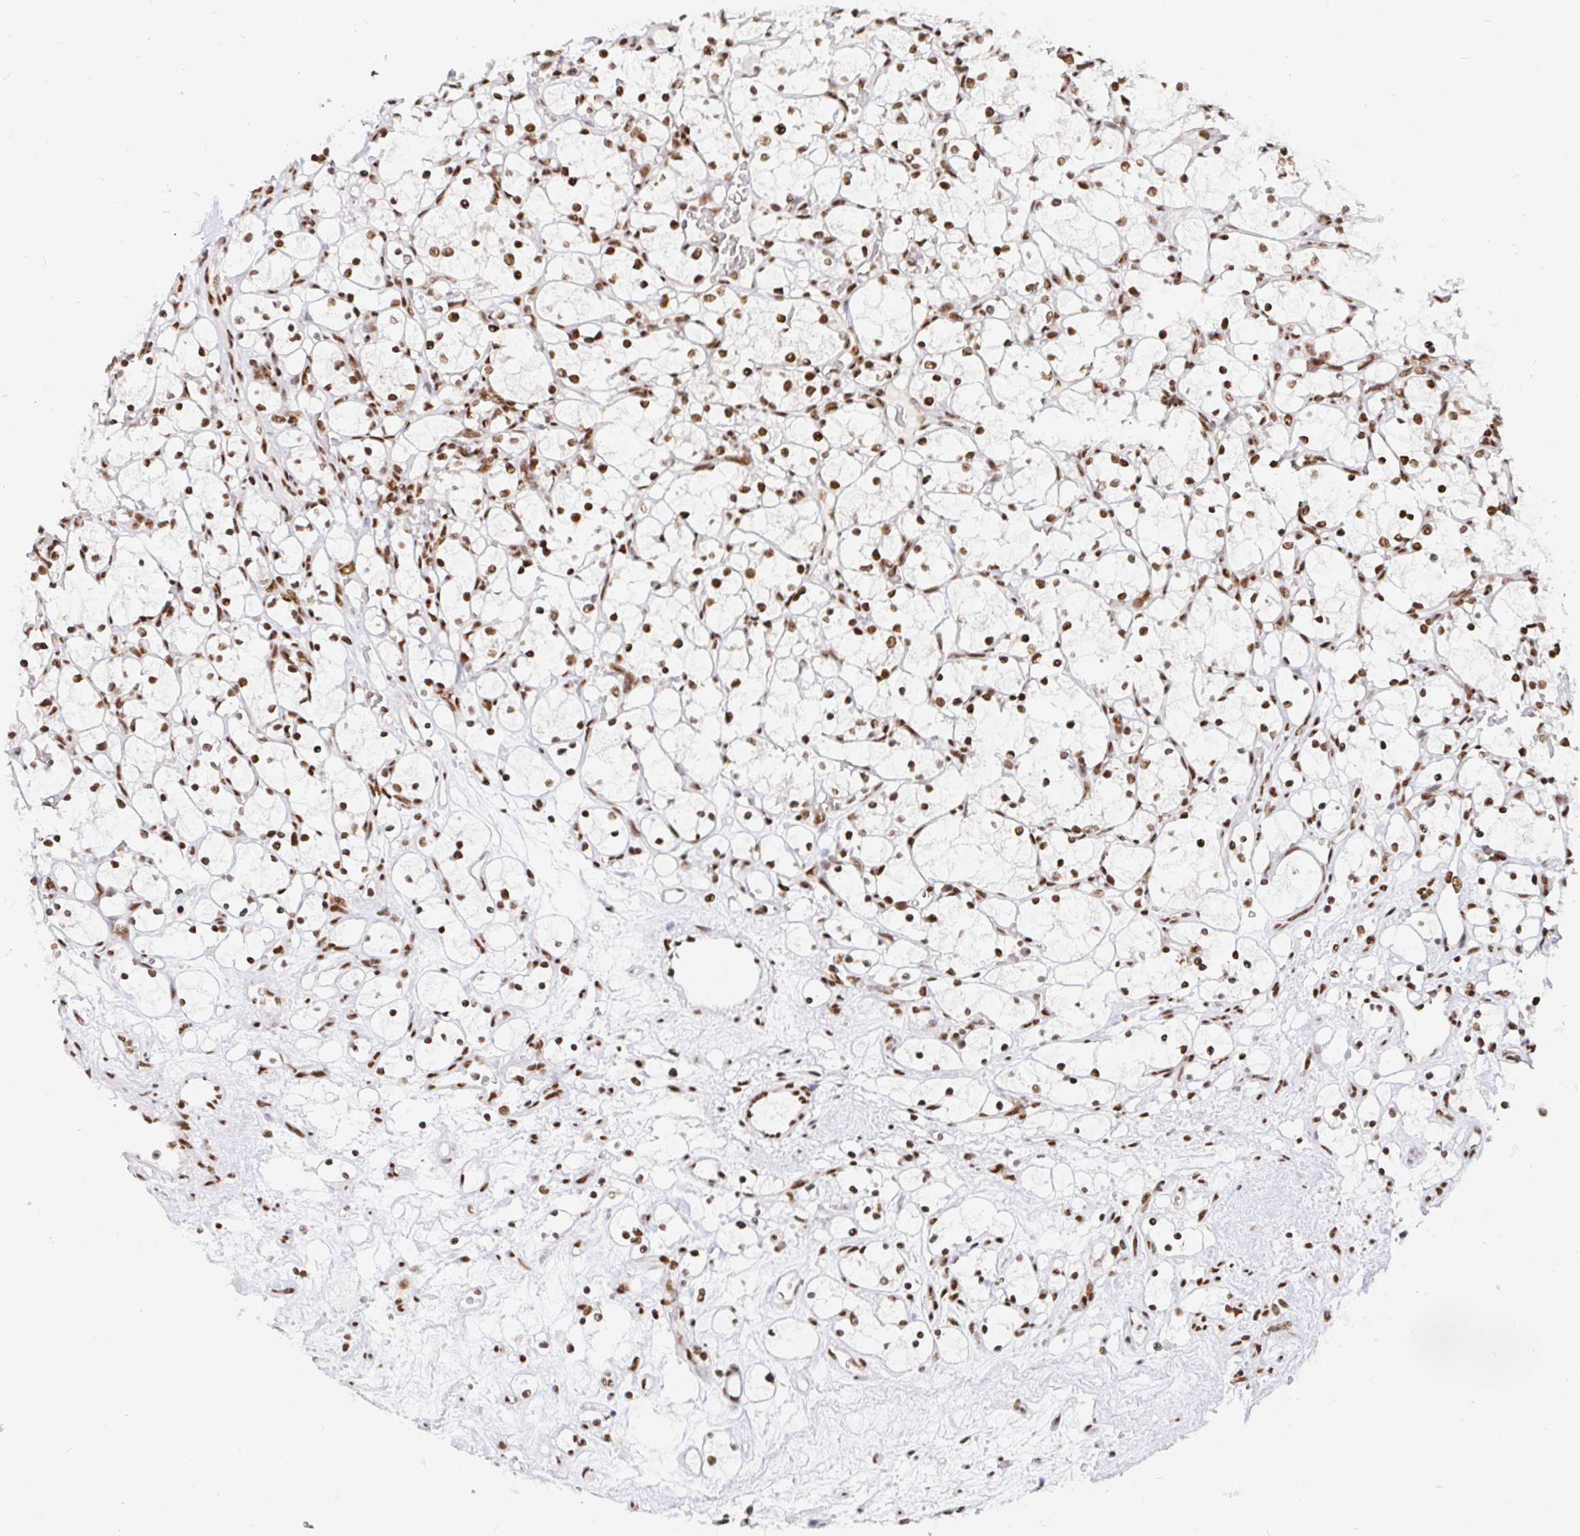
{"staining": {"intensity": "moderate", "quantity": ">75%", "location": "nuclear"}, "tissue": "renal cancer", "cell_type": "Tumor cells", "image_type": "cancer", "snomed": [{"axis": "morphology", "description": "Adenocarcinoma, NOS"}, {"axis": "topography", "description": "Kidney"}], "caption": "DAB immunohistochemical staining of renal cancer demonstrates moderate nuclear protein expression in about >75% of tumor cells.", "gene": "RBMX", "patient": {"sex": "female", "age": 69}}